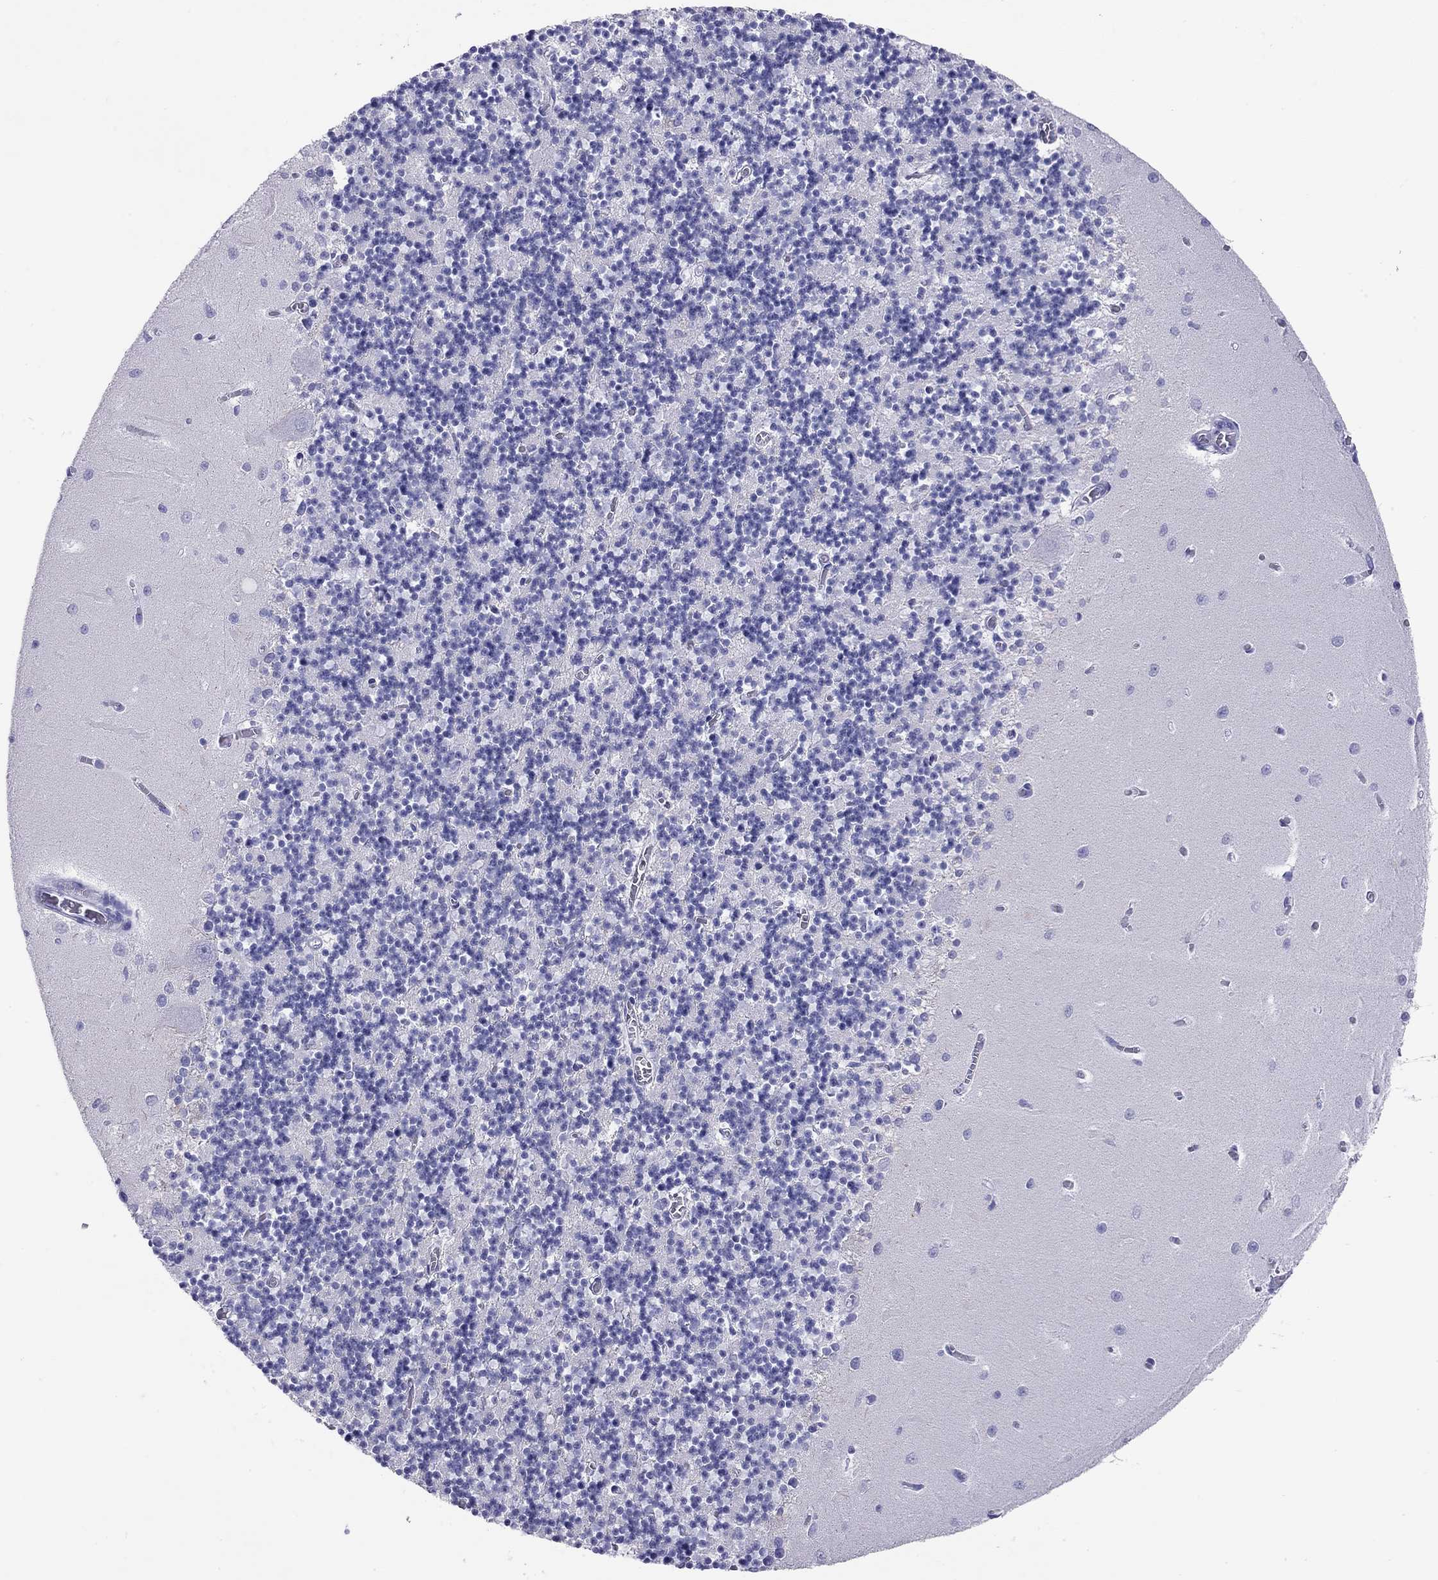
{"staining": {"intensity": "negative", "quantity": "none", "location": "none"}, "tissue": "cerebellum", "cell_type": "Cells in granular layer", "image_type": "normal", "snomed": [{"axis": "morphology", "description": "Normal tissue, NOS"}, {"axis": "topography", "description": "Cerebellum"}], "caption": "This image is of normal cerebellum stained with immunohistochemistry (IHC) to label a protein in brown with the nuclei are counter-stained blue. There is no expression in cells in granular layer.", "gene": "HLA", "patient": {"sex": "female", "age": 64}}